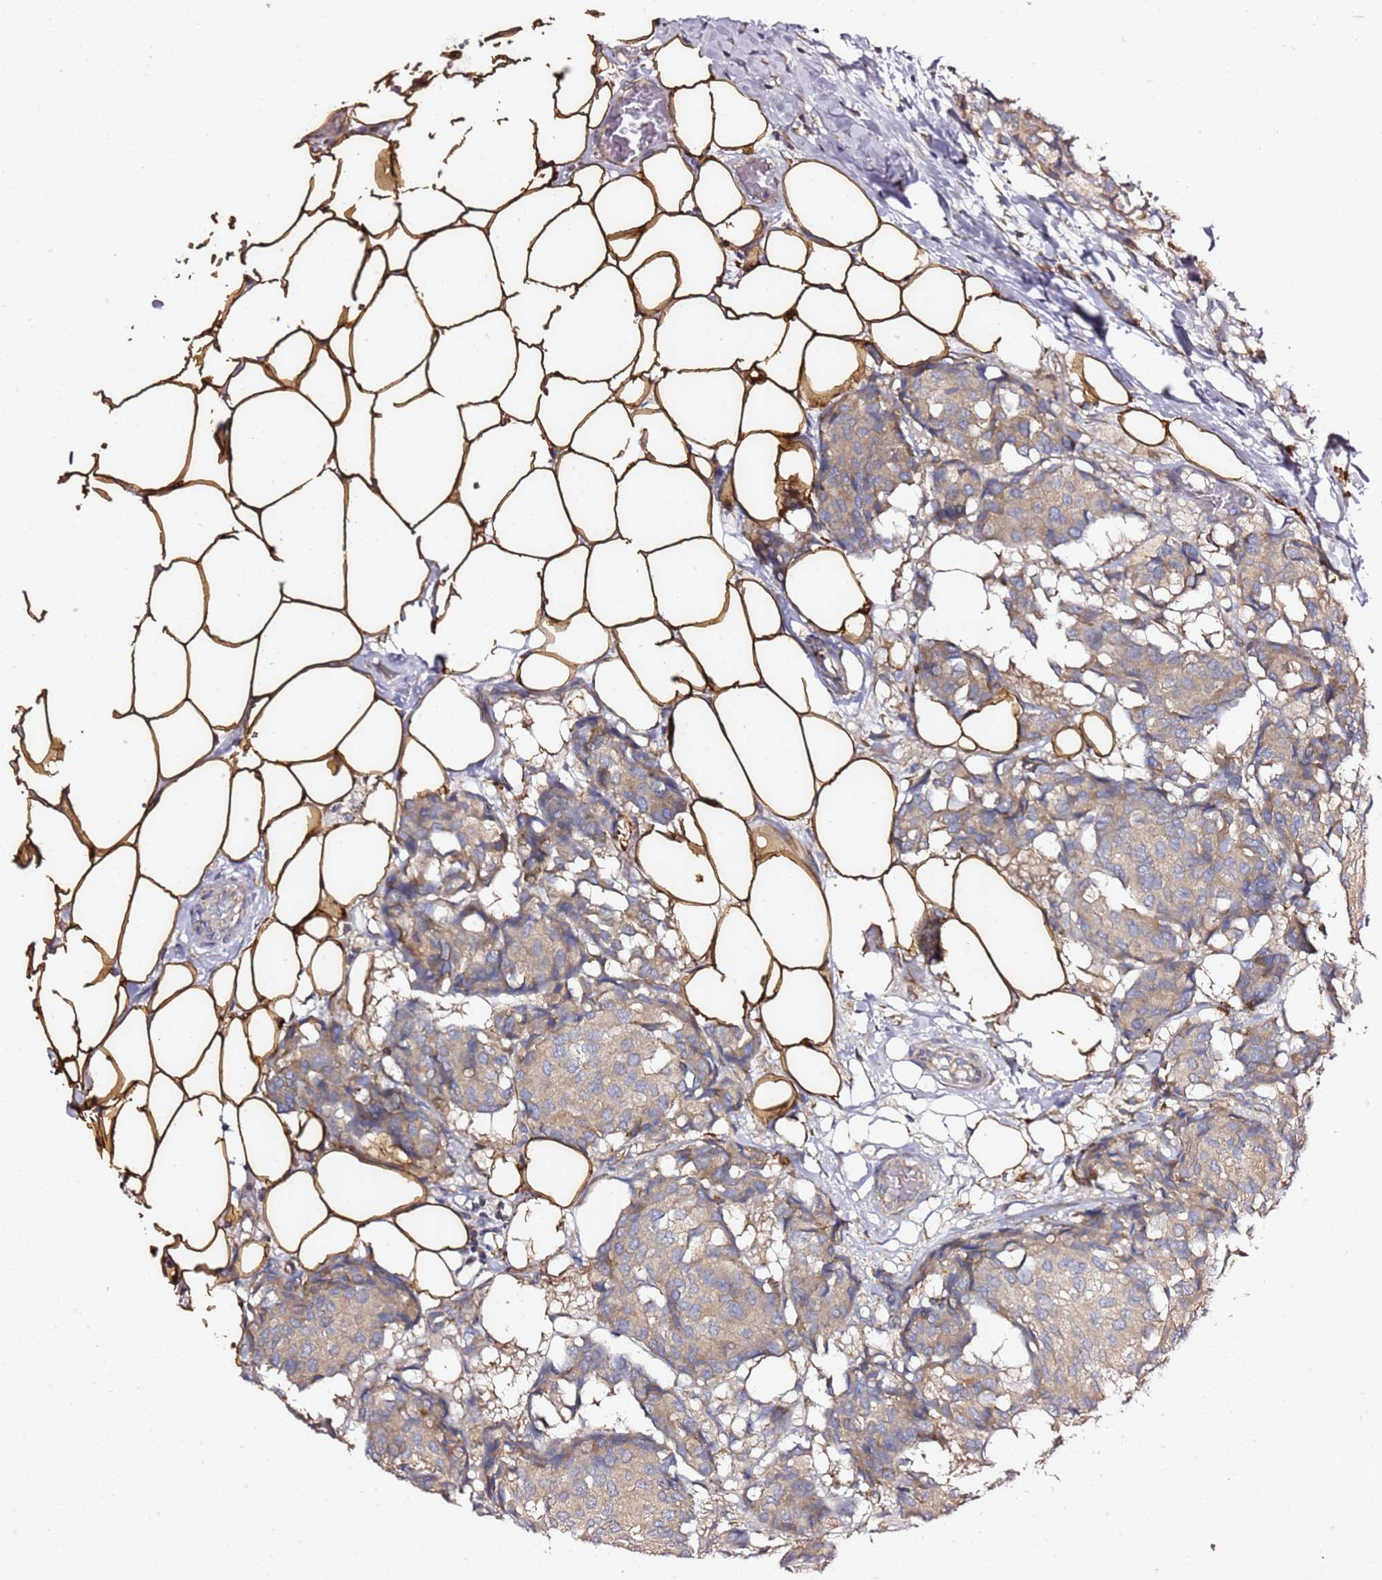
{"staining": {"intensity": "weak", "quantity": "25%-75%", "location": "cytoplasmic/membranous"}, "tissue": "breast cancer", "cell_type": "Tumor cells", "image_type": "cancer", "snomed": [{"axis": "morphology", "description": "Duct carcinoma"}, {"axis": "topography", "description": "Breast"}], "caption": "Weak cytoplasmic/membranous positivity for a protein is present in approximately 25%-75% of tumor cells of invasive ductal carcinoma (breast) using immunohistochemistry.", "gene": "C19orf12", "patient": {"sex": "female", "age": 75}}